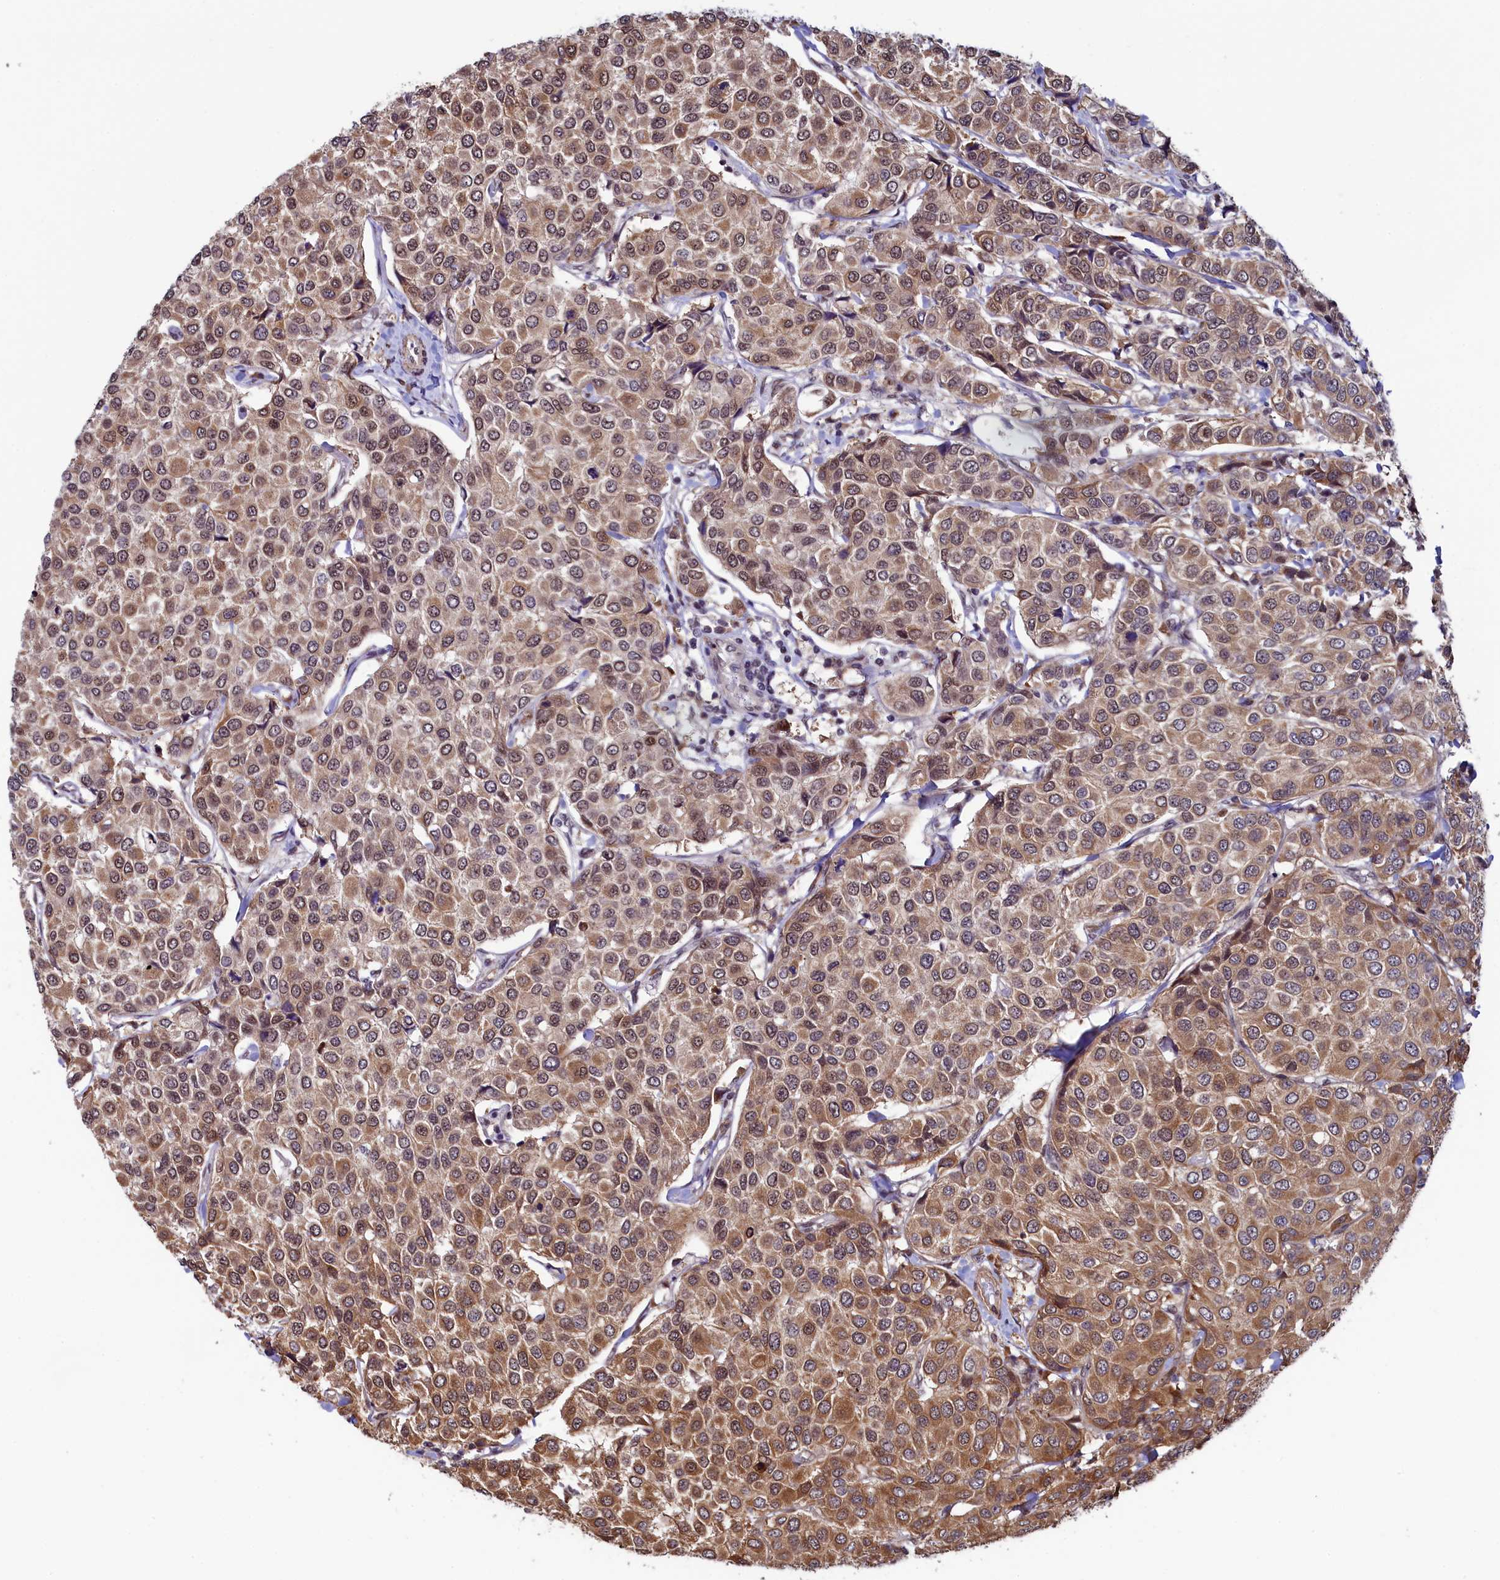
{"staining": {"intensity": "moderate", "quantity": ">75%", "location": "cytoplasmic/membranous,nuclear"}, "tissue": "breast cancer", "cell_type": "Tumor cells", "image_type": "cancer", "snomed": [{"axis": "morphology", "description": "Duct carcinoma"}, {"axis": "topography", "description": "Breast"}], "caption": "Immunohistochemical staining of breast cancer displays medium levels of moderate cytoplasmic/membranous and nuclear expression in approximately >75% of tumor cells.", "gene": "LEO1", "patient": {"sex": "female", "age": 55}}